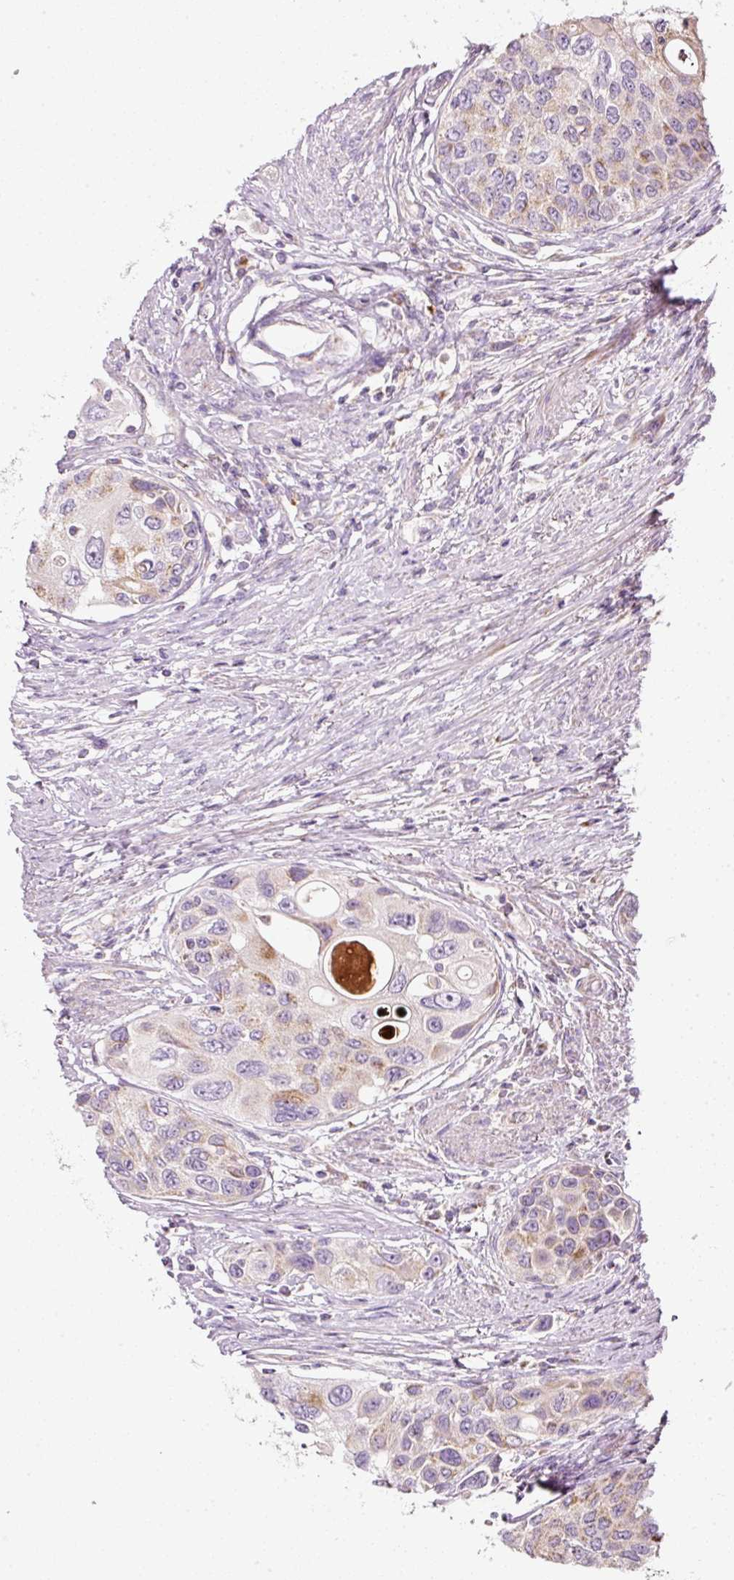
{"staining": {"intensity": "moderate", "quantity": ">75%", "location": "cytoplasmic/membranous"}, "tissue": "urothelial cancer", "cell_type": "Tumor cells", "image_type": "cancer", "snomed": [{"axis": "morphology", "description": "Urothelial carcinoma, High grade"}, {"axis": "topography", "description": "Urinary bladder"}], "caption": "The immunohistochemical stain shows moderate cytoplasmic/membranous positivity in tumor cells of urothelial carcinoma (high-grade) tissue. (IHC, brightfield microscopy, high magnification).", "gene": "NDUFA1", "patient": {"sex": "female", "age": 56}}